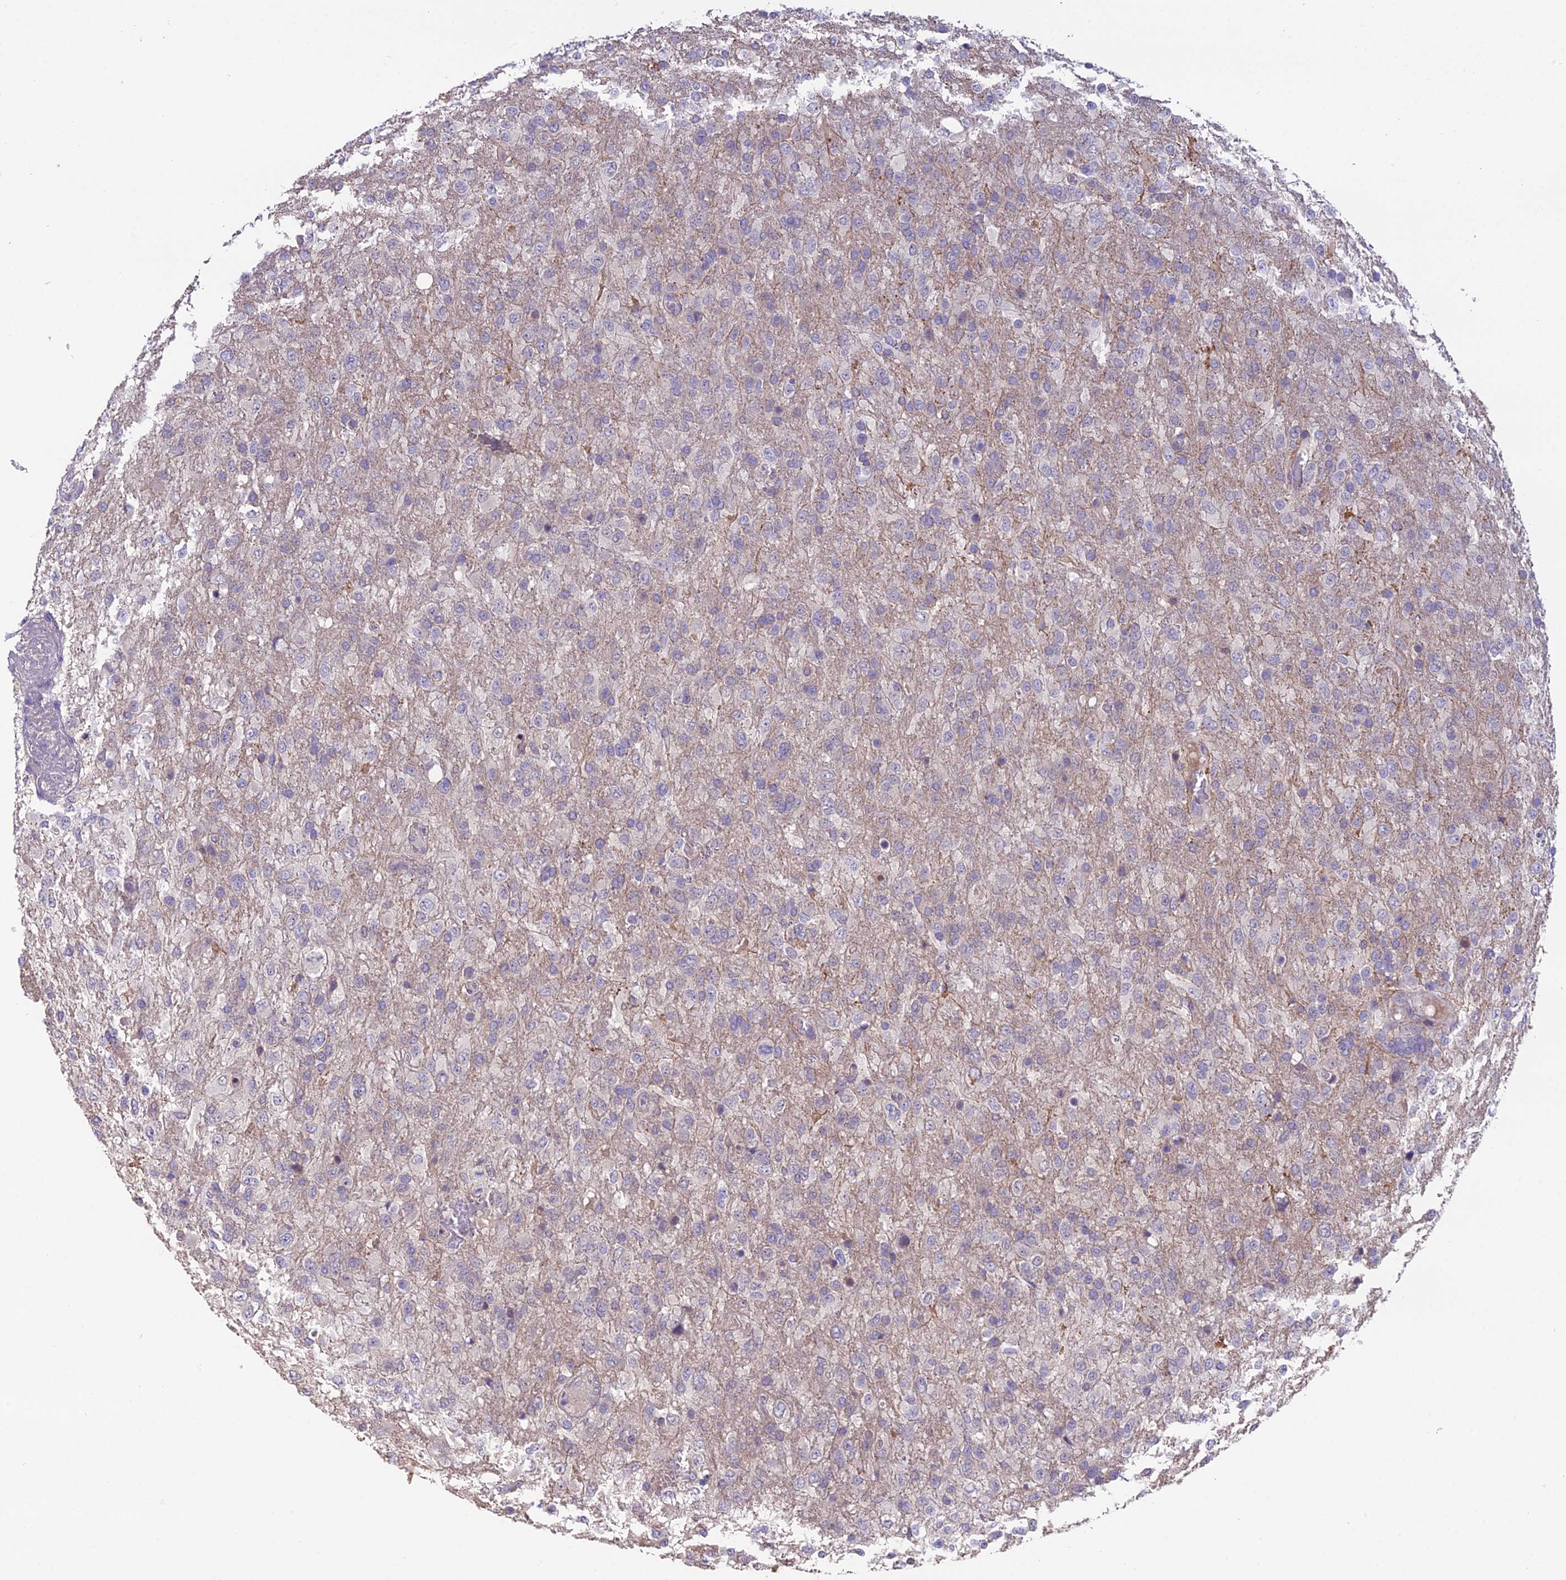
{"staining": {"intensity": "negative", "quantity": "none", "location": "none"}, "tissue": "glioma", "cell_type": "Tumor cells", "image_type": "cancer", "snomed": [{"axis": "morphology", "description": "Glioma, malignant, High grade"}, {"axis": "topography", "description": "Brain"}], "caption": "Immunohistochemistry micrograph of human glioma stained for a protein (brown), which demonstrates no expression in tumor cells.", "gene": "PUS10", "patient": {"sex": "female", "age": 74}}